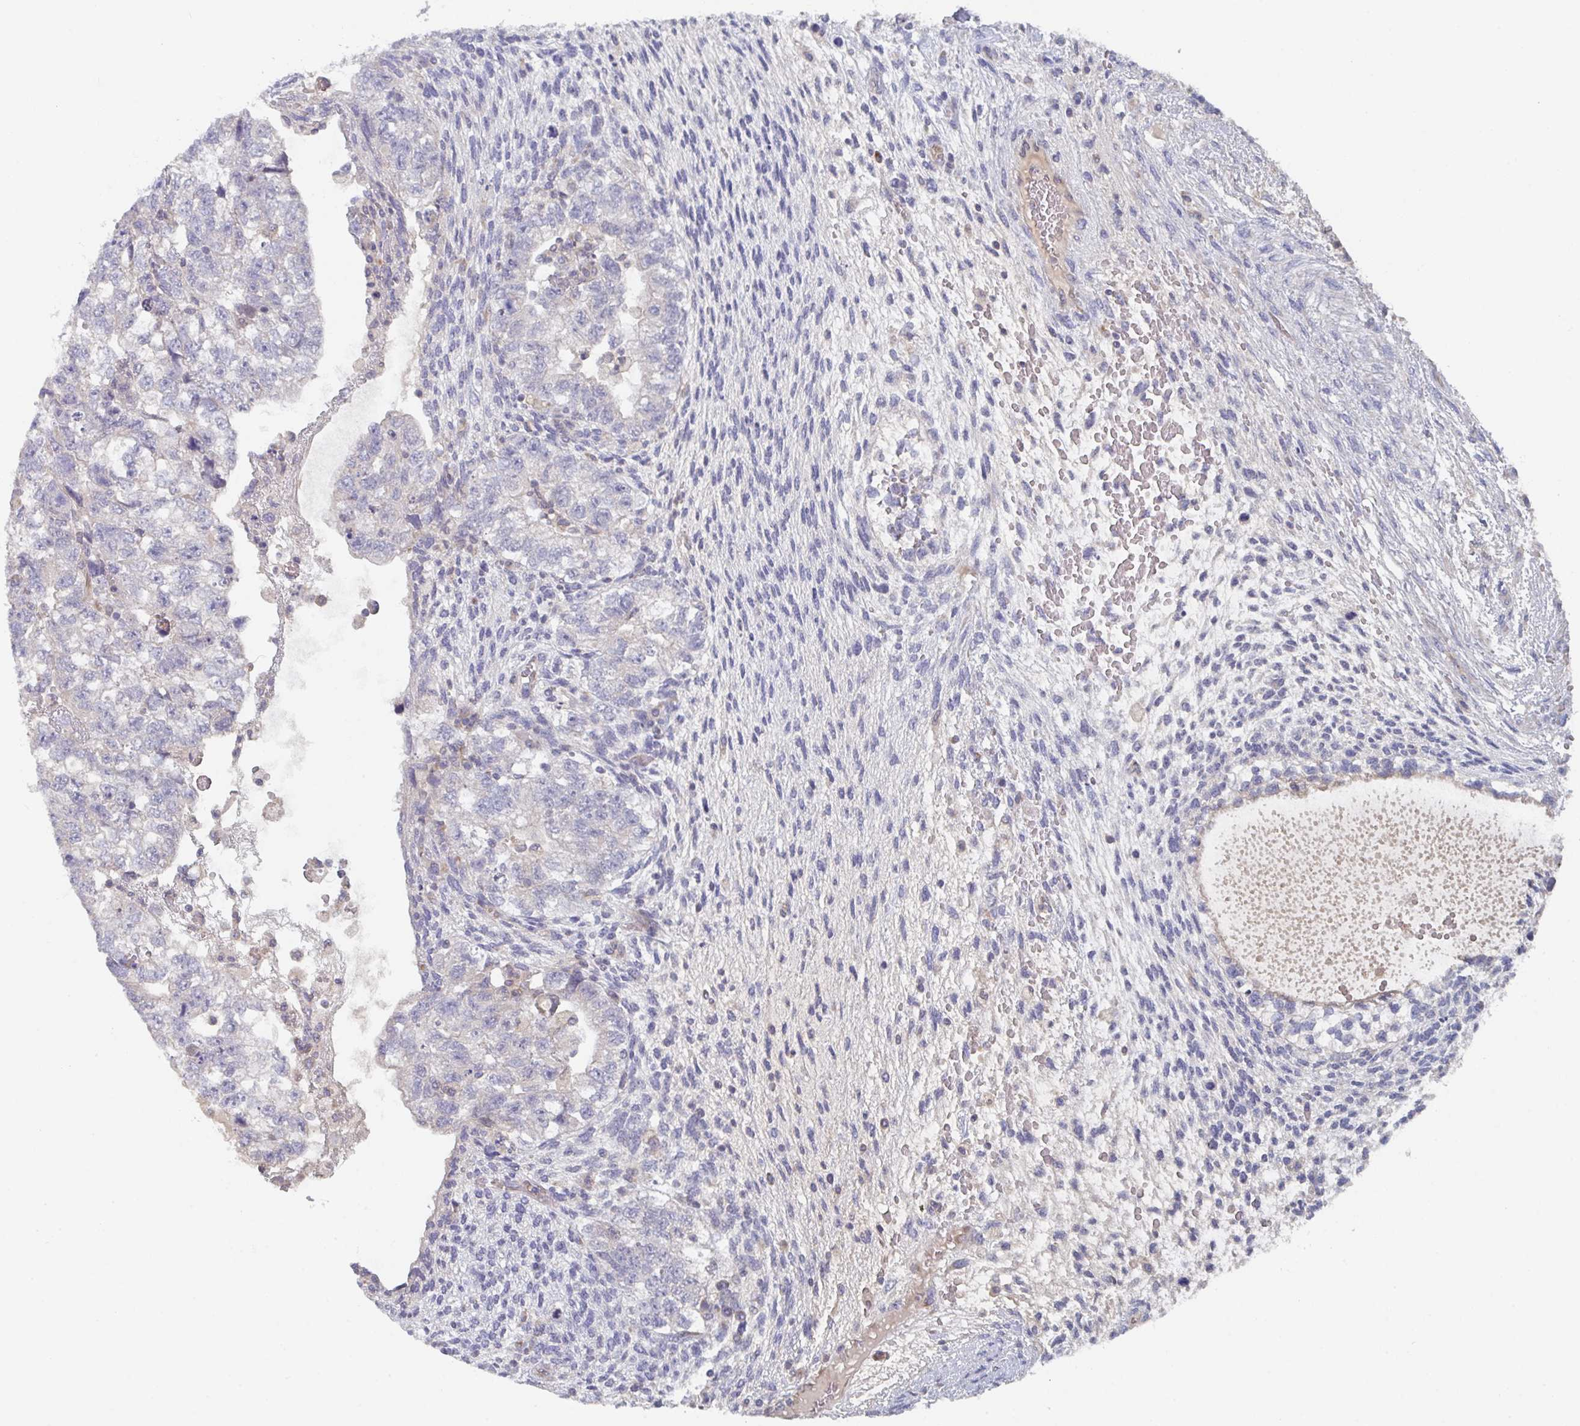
{"staining": {"intensity": "negative", "quantity": "none", "location": "none"}, "tissue": "testis cancer", "cell_type": "Tumor cells", "image_type": "cancer", "snomed": [{"axis": "morphology", "description": "Normal tissue, NOS"}, {"axis": "morphology", "description": "Carcinoma, Embryonal, NOS"}, {"axis": "topography", "description": "Testis"}], "caption": "Micrograph shows no significant protein positivity in tumor cells of testis embryonal carcinoma. Brightfield microscopy of IHC stained with DAB (3,3'-diaminobenzidine) (brown) and hematoxylin (blue), captured at high magnification.", "gene": "ELOVL1", "patient": {"sex": "male", "age": 36}}